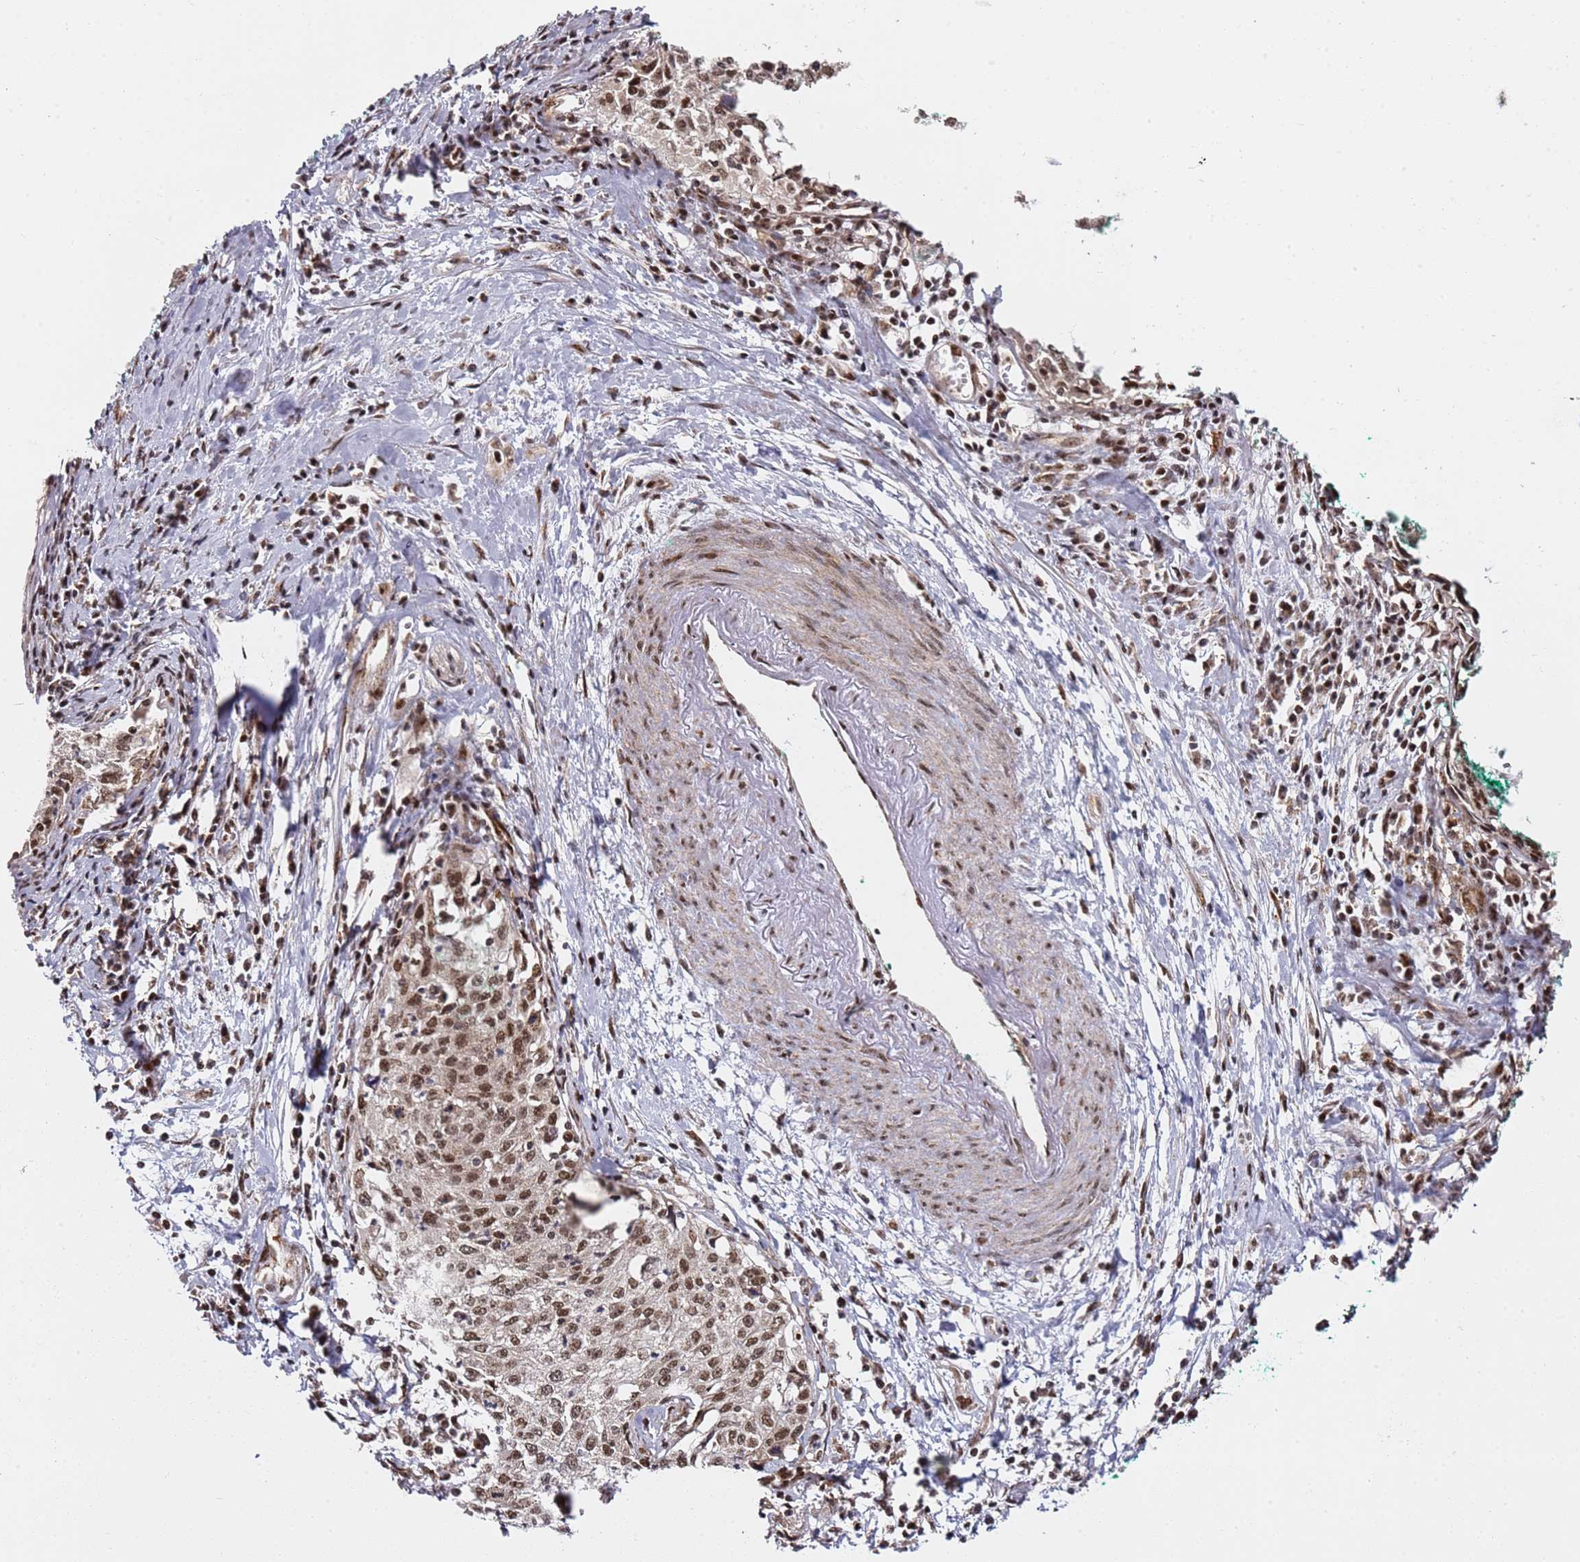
{"staining": {"intensity": "moderate", "quantity": ">75%", "location": "nuclear"}, "tissue": "cervical cancer", "cell_type": "Tumor cells", "image_type": "cancer", "snomed": [{"axis": "morphology", "description": "Squamous cell carcinoma, NOS"}, {"axis": "topography", "description": "Cervix"}], "caption": "Immunohistochemistry (IHC) image of human cervical squamous cell carcinoma stained for a protein (brown), which displays medium levels of moderate nuclear staining in approximately >75% of tumor cells.", "gene": "TP53AIP1", "patient": {"sex": "female", "age": 57}}